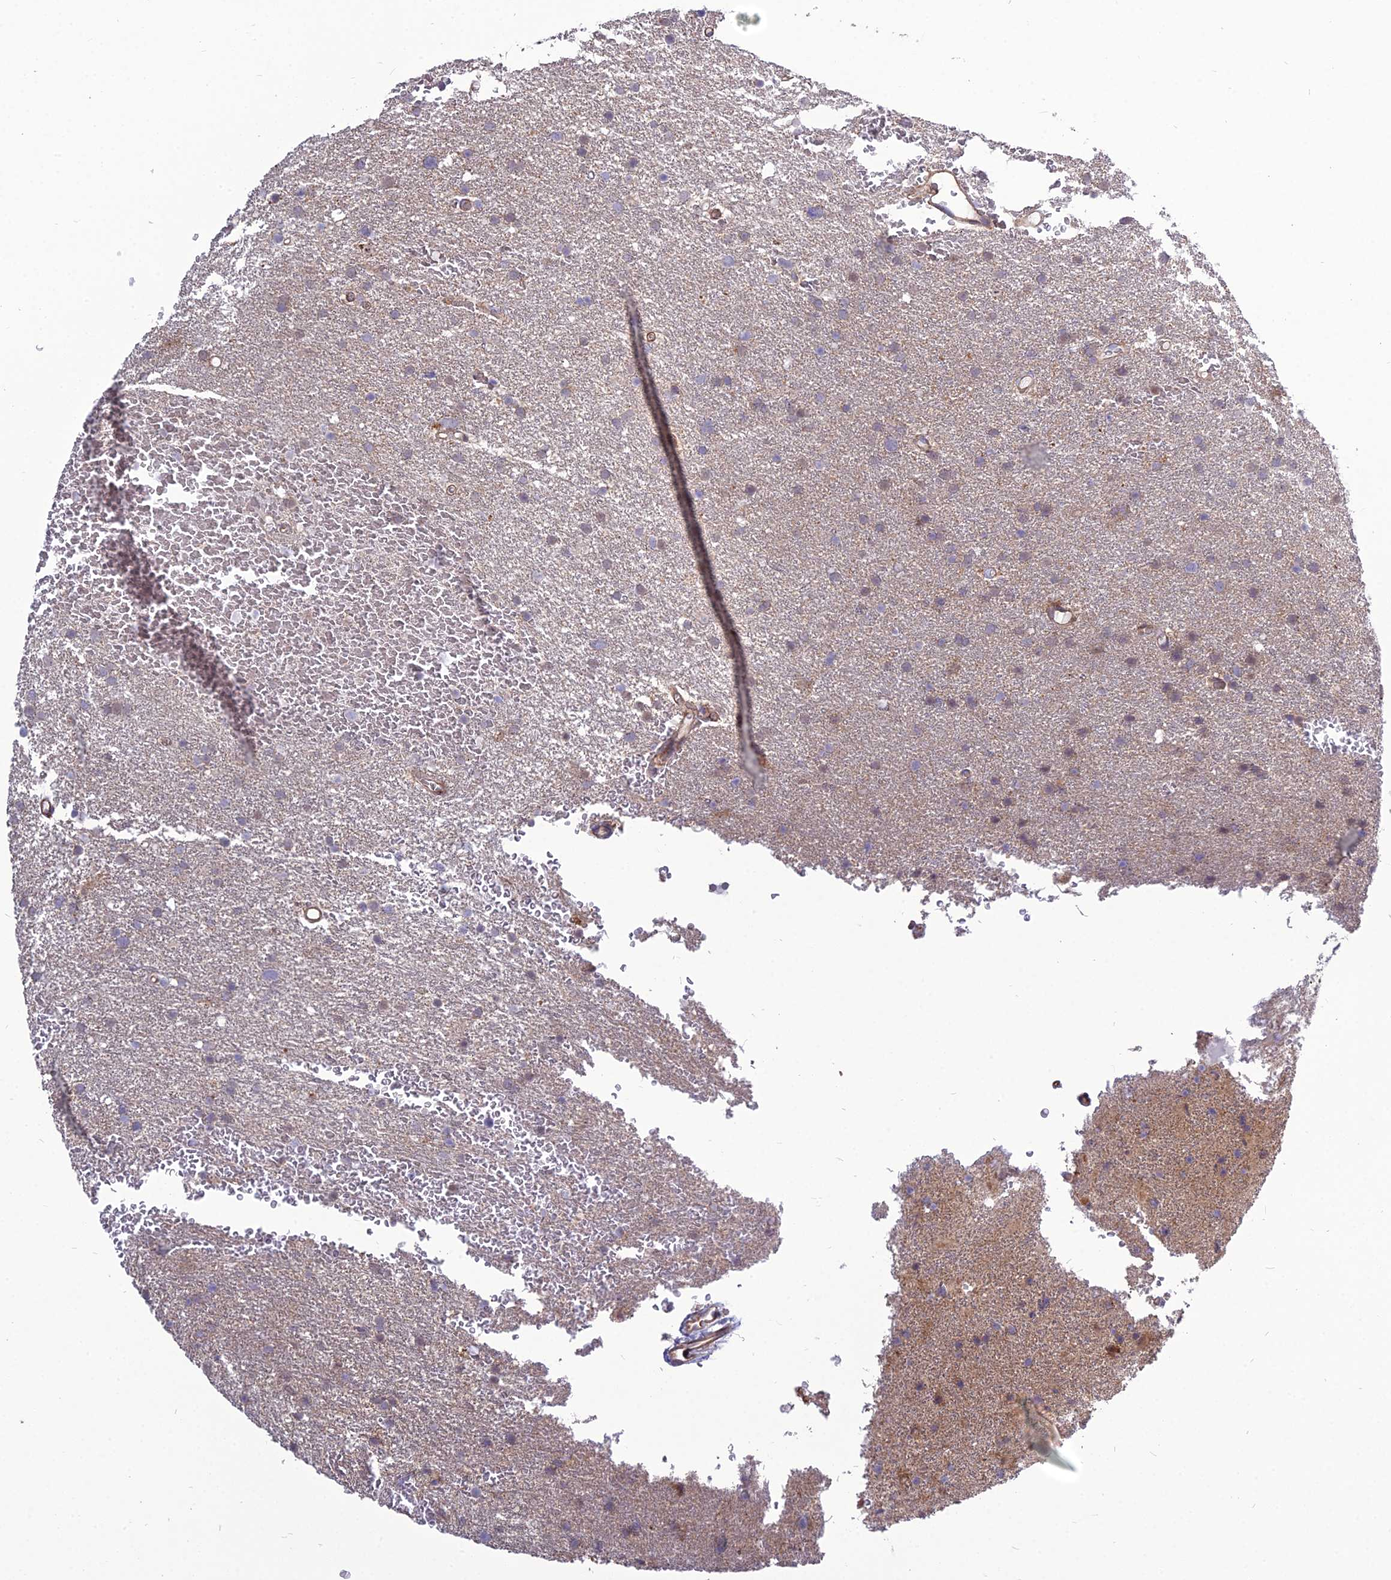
{"staining": {"intensity": "weak", "quantity": "<25%", "location": "cytoplasmic/membranous"}, "tissue": "glioma", "cell_type": "Tumor cells", "image_type": "cancer", "snomed": [{"axis": "morphology", "description": "Glioma, malignant, High grade"}, {"axis": "topography", "description": "Cerebral cortex"}], "caption": "DAB immunohistochemical staining of glioma demonstrates no significant positivity in tumor cells.", "gene": "TSPYL2", "patient": {"sex": "female", "age": 36}}